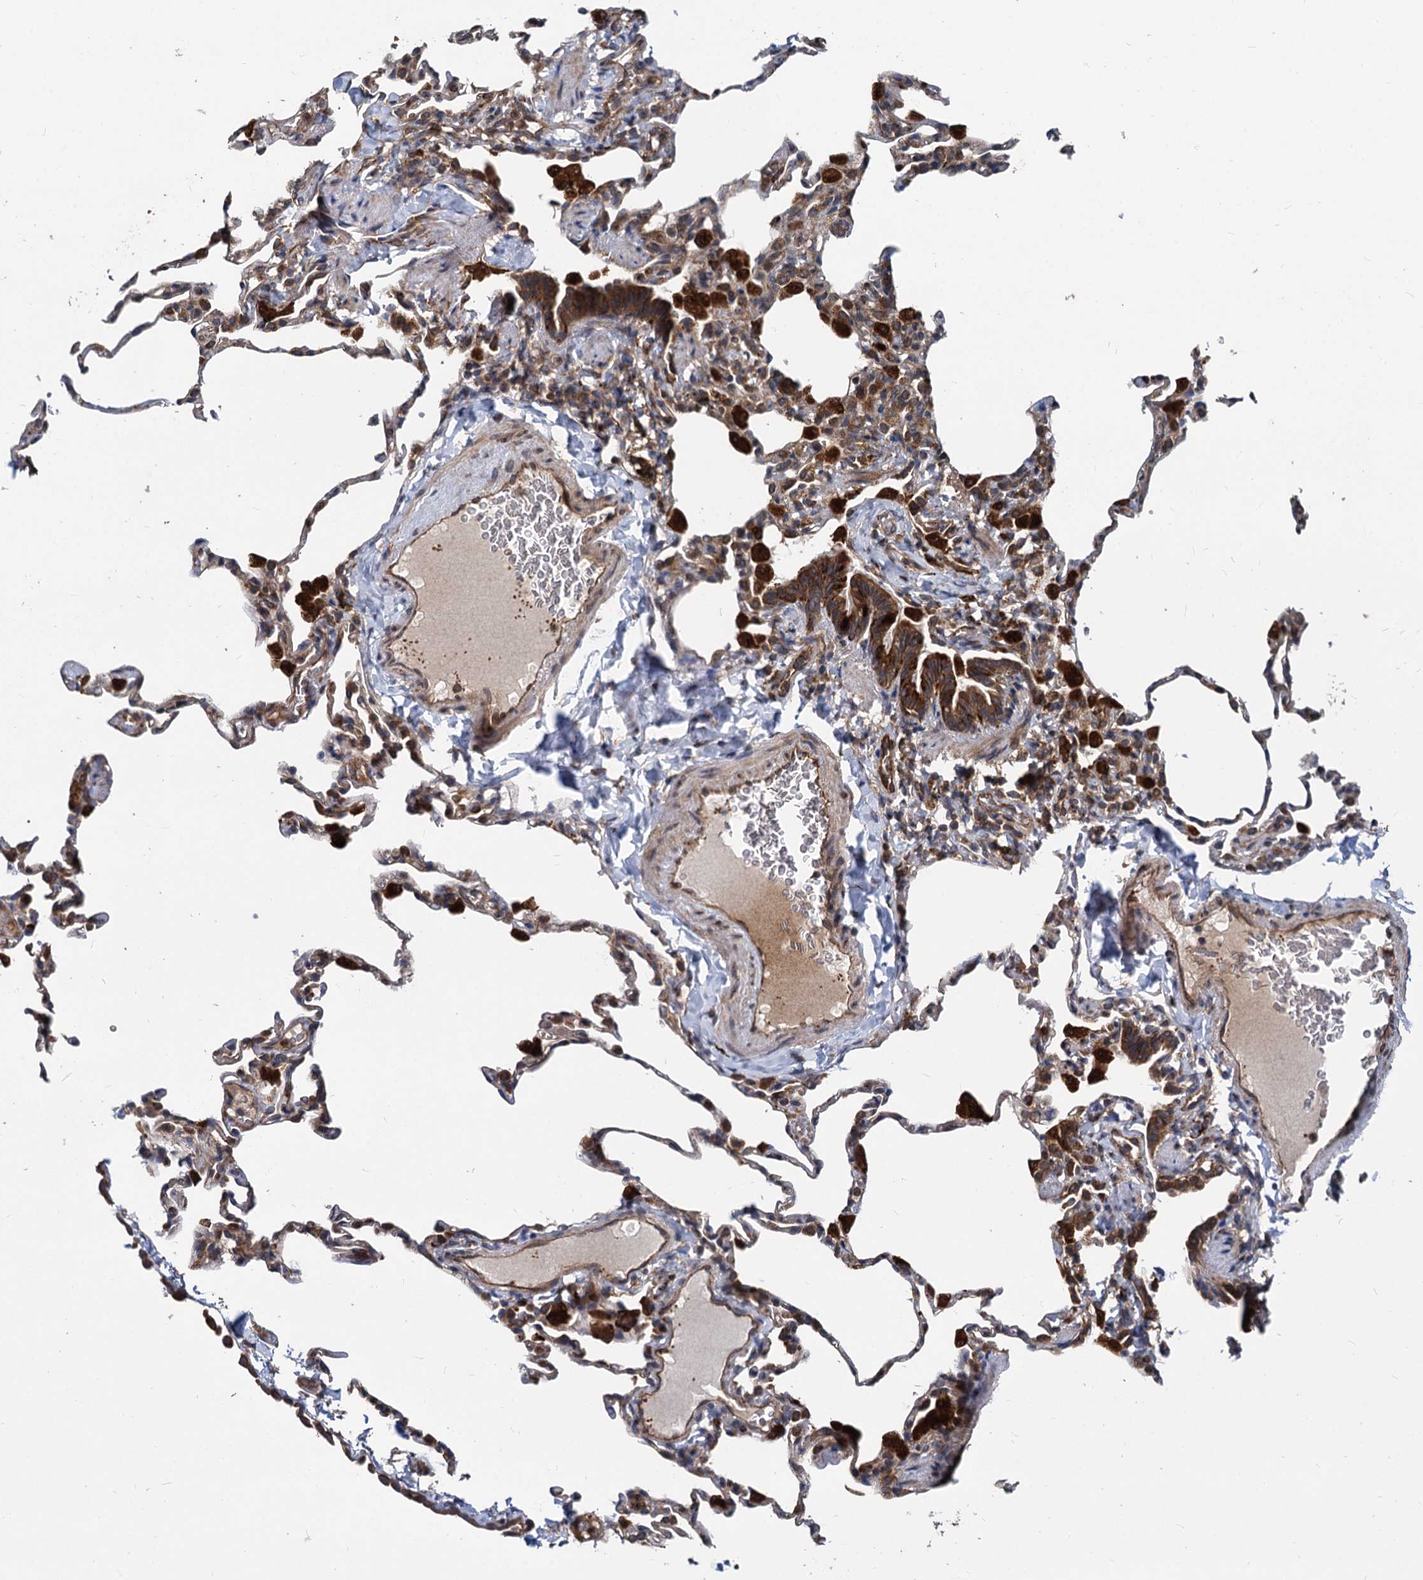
{"staining": {"intensity": "weak", "quantity": "25%-75%", "location": "cytoplasmic/membranous"}, "tissue": "lung", "cell_type": "Alveolar cells", "image_type": "normal", "snomed": [{"axis": "morphology", "description": "Normal tissue, NOS"}, {"axis": "topography", "description": "Lung"}], "caption": "This is a histology image of immunohistochemistry staining of normal lung, which shows weak positivity in the cytoplasmic/membranous of alveolar cells.", "gene": "STIM1", "patient": {"sex": "male", "age": 20}}